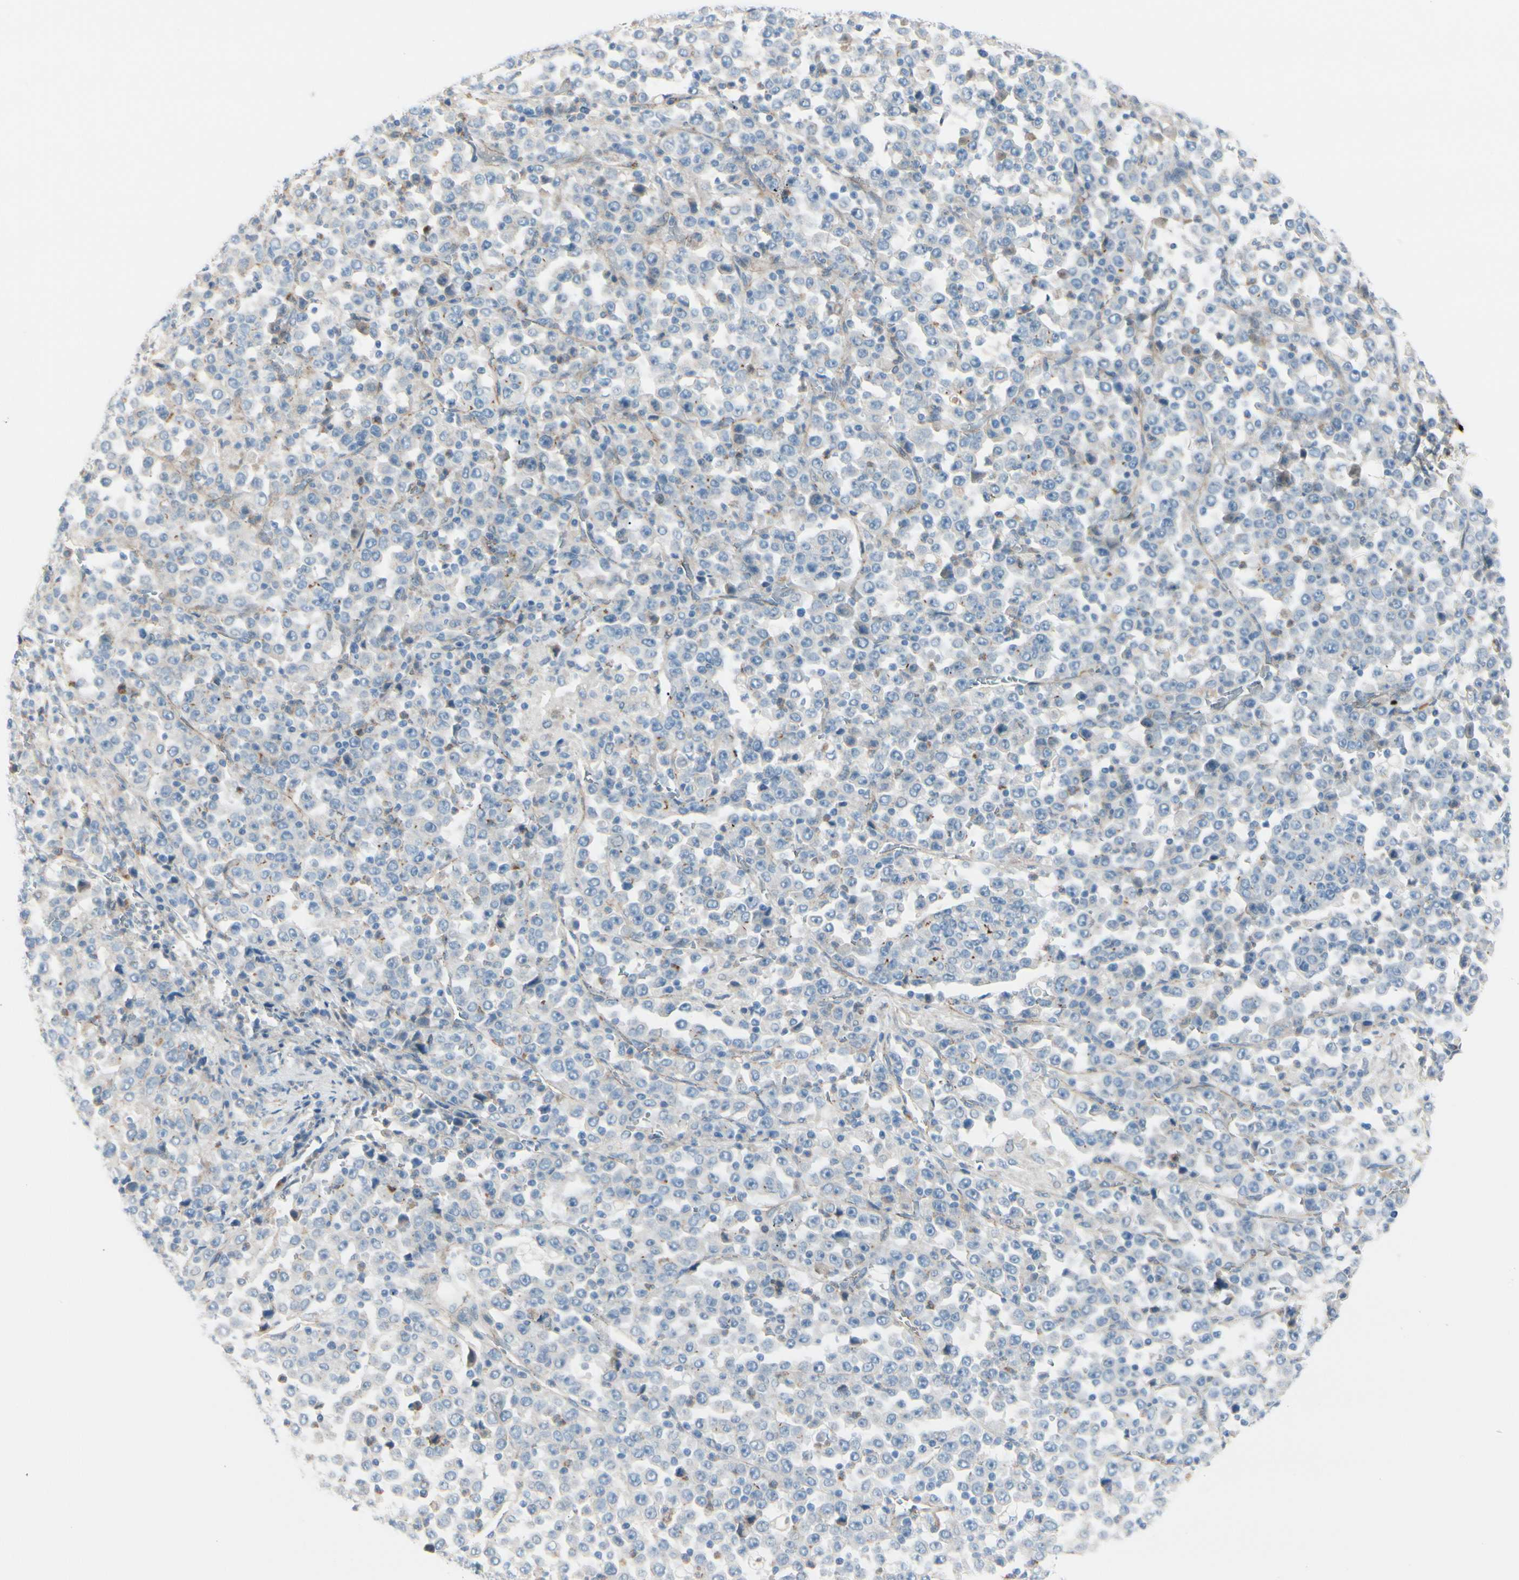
{"staining": {"intensity": "negative", "quantity": "none", "location": "none"}, "tissue": "stomach cancer", "cell_type": "Tumor cells", "image_type": "cancer", "snomed": [{"axis": "morphology", "description": "Normal tissue, NOS"}, {"axis": "morphology", "description": "Adenocarcinoma, NOS"}, {"axis": "topography", "description": "Stomach, upper"}, {"axis": "topography", "description": "Stomach"}], "caption": "This is an immunohistochemistry micrograph of human stomach cancer (adenocarcinoma). There is no expression in tumor cells.", "gene": "TJP1", "patient": {"sex": "male", "age": 59}}